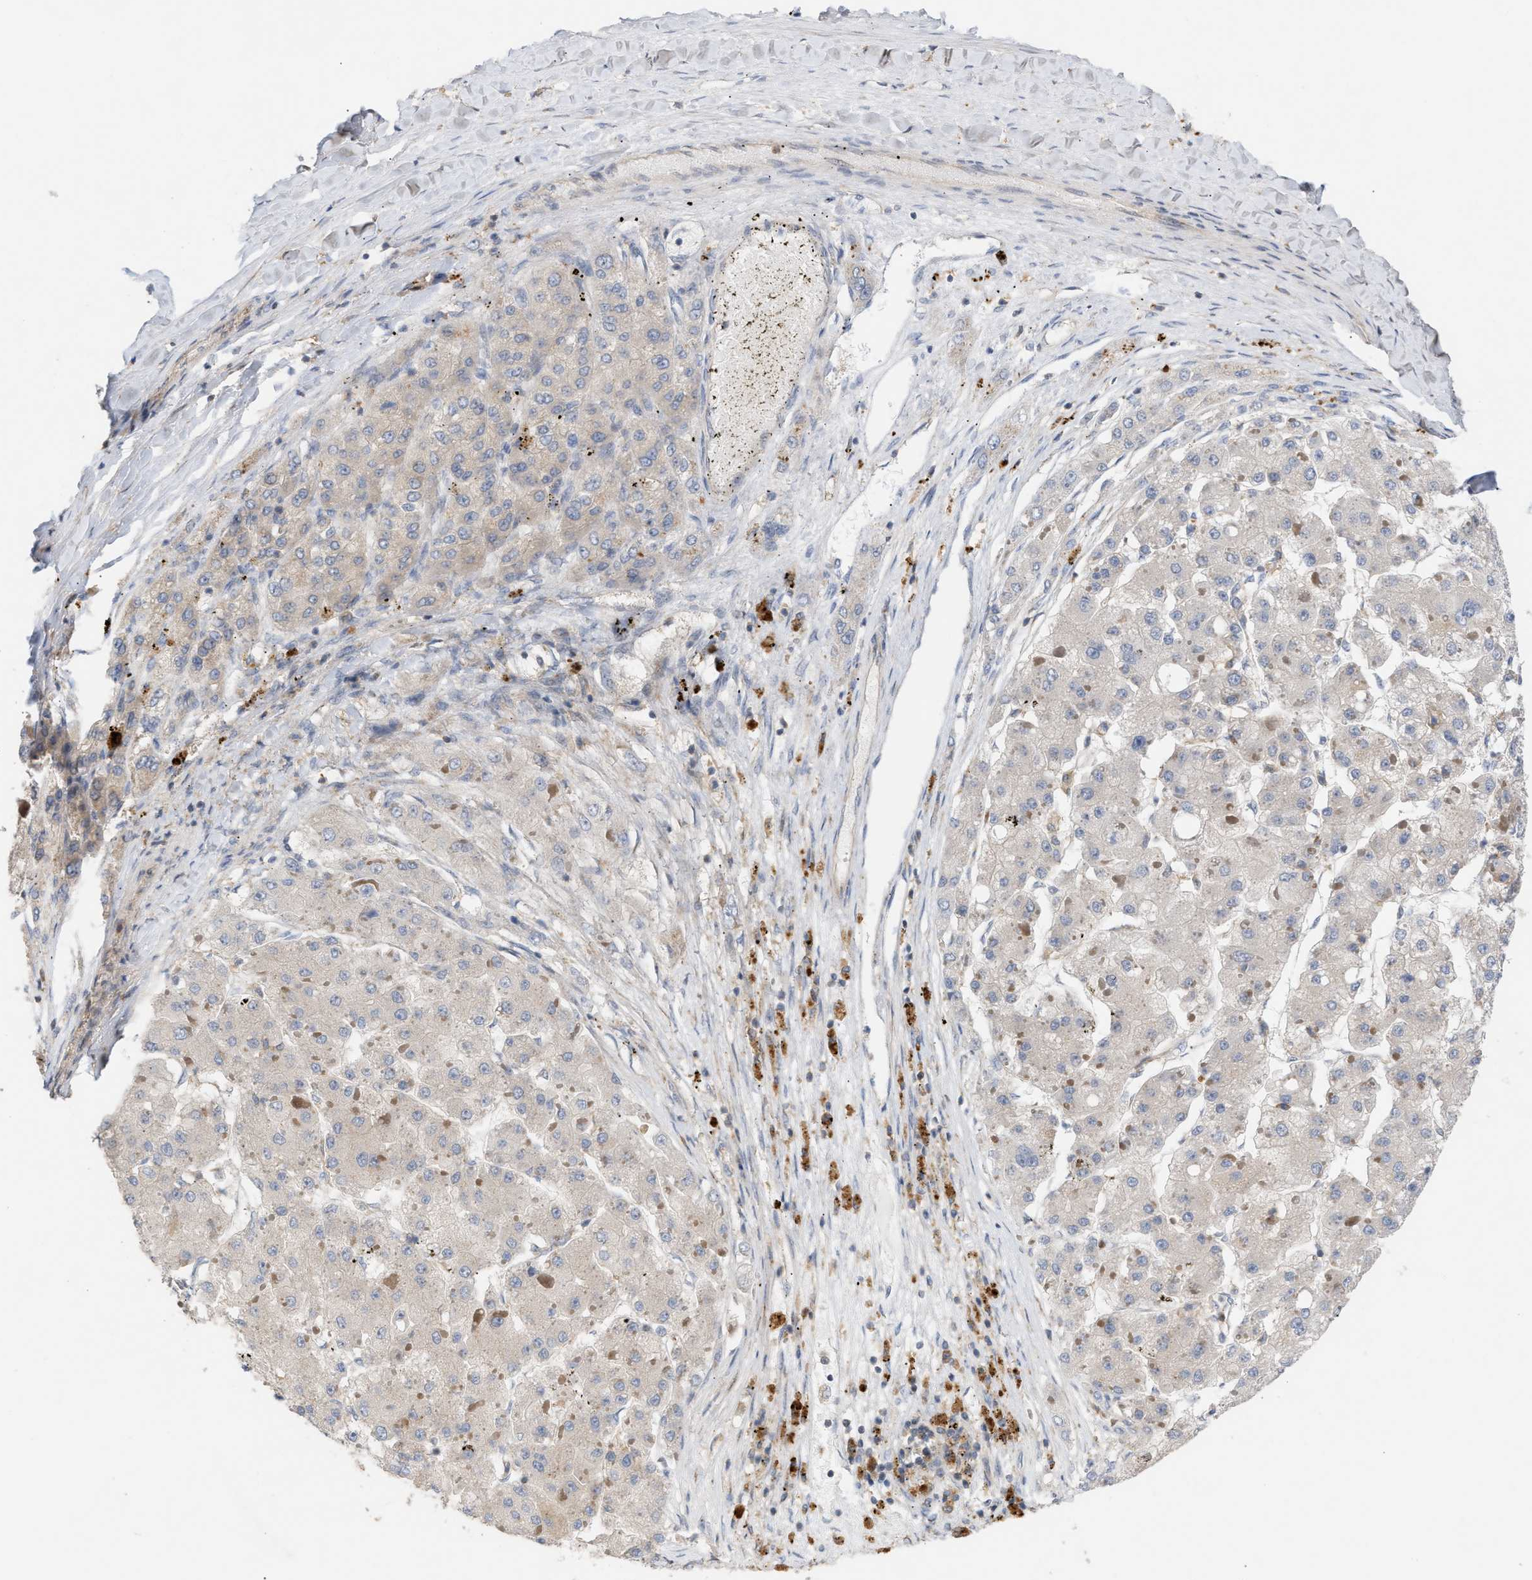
{"staining": {"intensity": "negative", "quantity": "none", "location": "none"}, "tissue": "liver cancer", "cell_type": "Tumor cells", "image_type": "cancer", "snomed": [{"axis": "morphology", "description": "Carcinoma, Hepatocellular, NOS"}, {"axis": "topography", "description": "Liver"}], "caption": "Image shows no protein expression in tumor cells of liver hepatocellular carcinoma tissue.", "gene": "DBNL", "patient": {"sex": "female", "age": 73}}